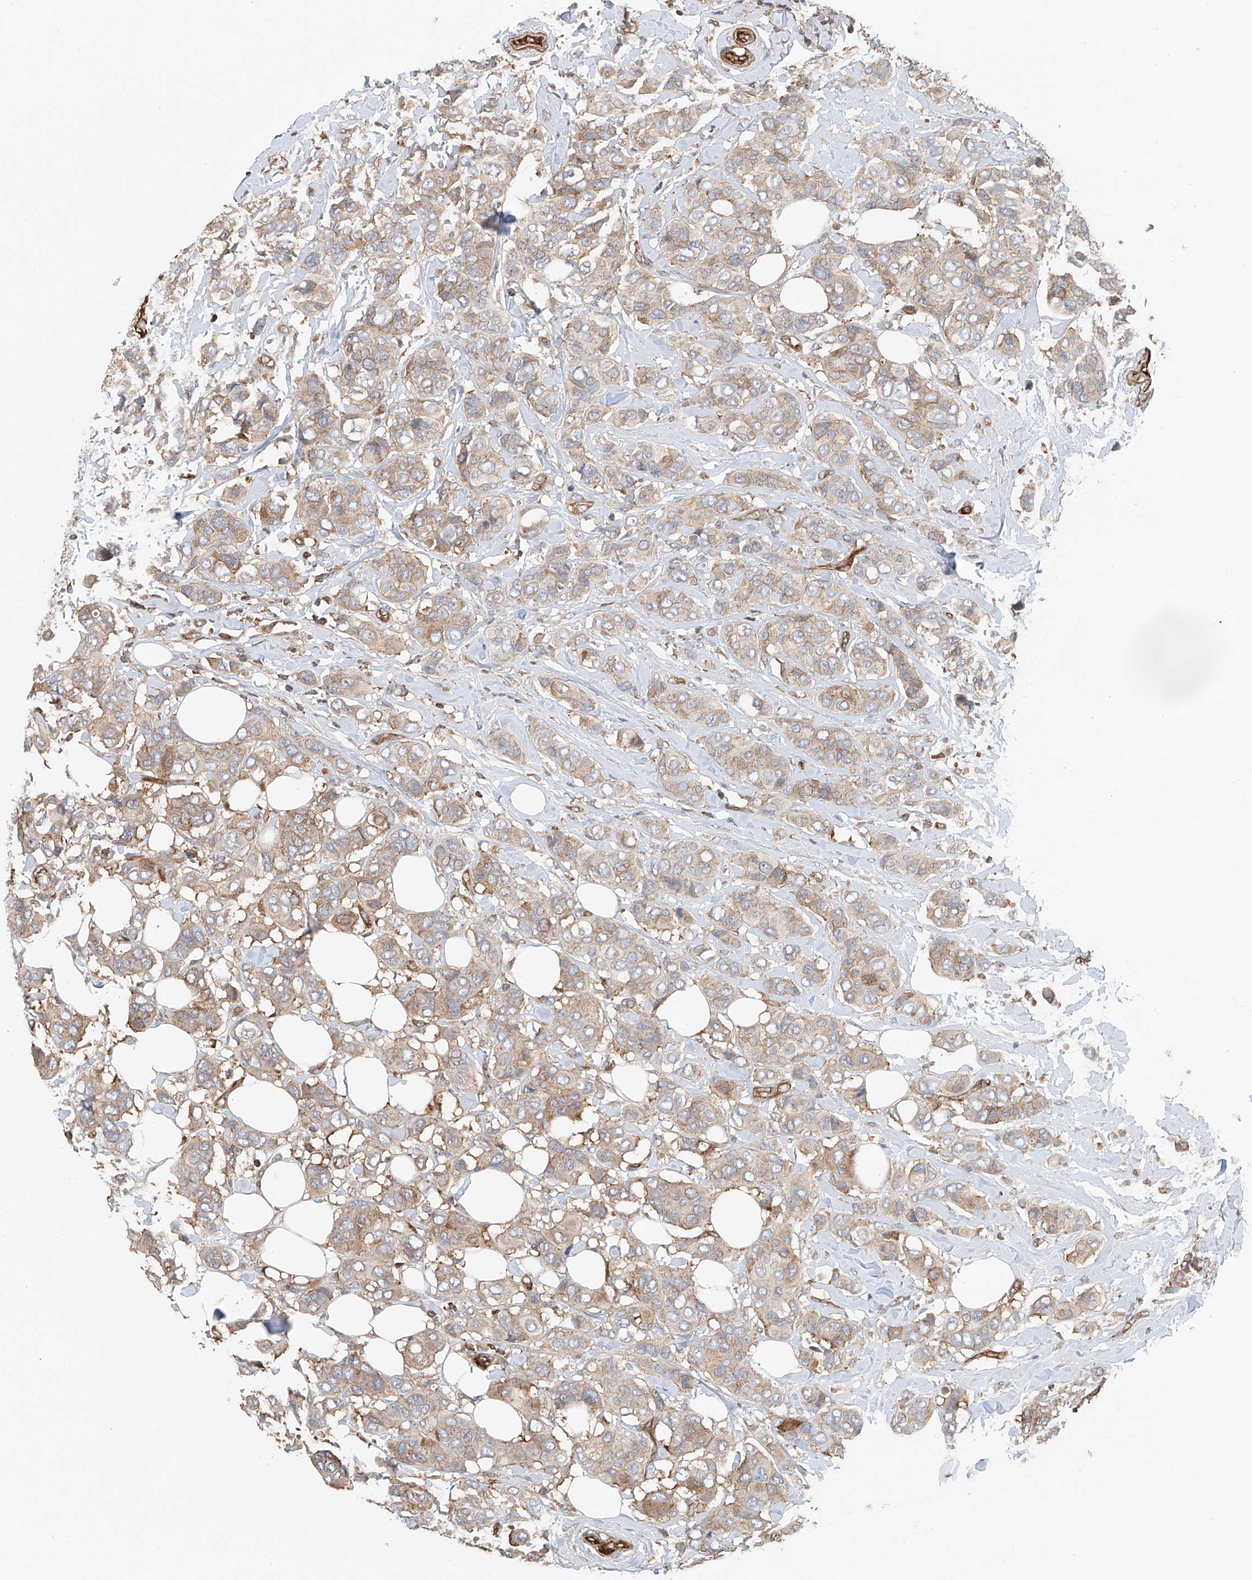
{"staining": {"intensity": "weak", "quantity": "25%-75%", "location": "cytoplasmic/membranous"}, "tissue": "breast cancer", "cell_type": "Tumor cells", "image_type": "cancer", "snomed": [{"axis": "morphology", "description": "Lobular carcinoma"}, {"axis": "topography", "description": "Breast"}], "caption": "A high-resolution photomicrograph shows IHC staining of breast lobular carcinoma, which demonstrates weak cytoplasmic/membranous positivity in about 25%-75% of tumor cells. The staining is performed using DAB (3,3'-diaminobenzidine) brown chromogen to label protein expression. The nuclei are counter-stained blue using hematoxylin.", "gene": "FRYL", "patient": {"sex": "female", "age": 51}}